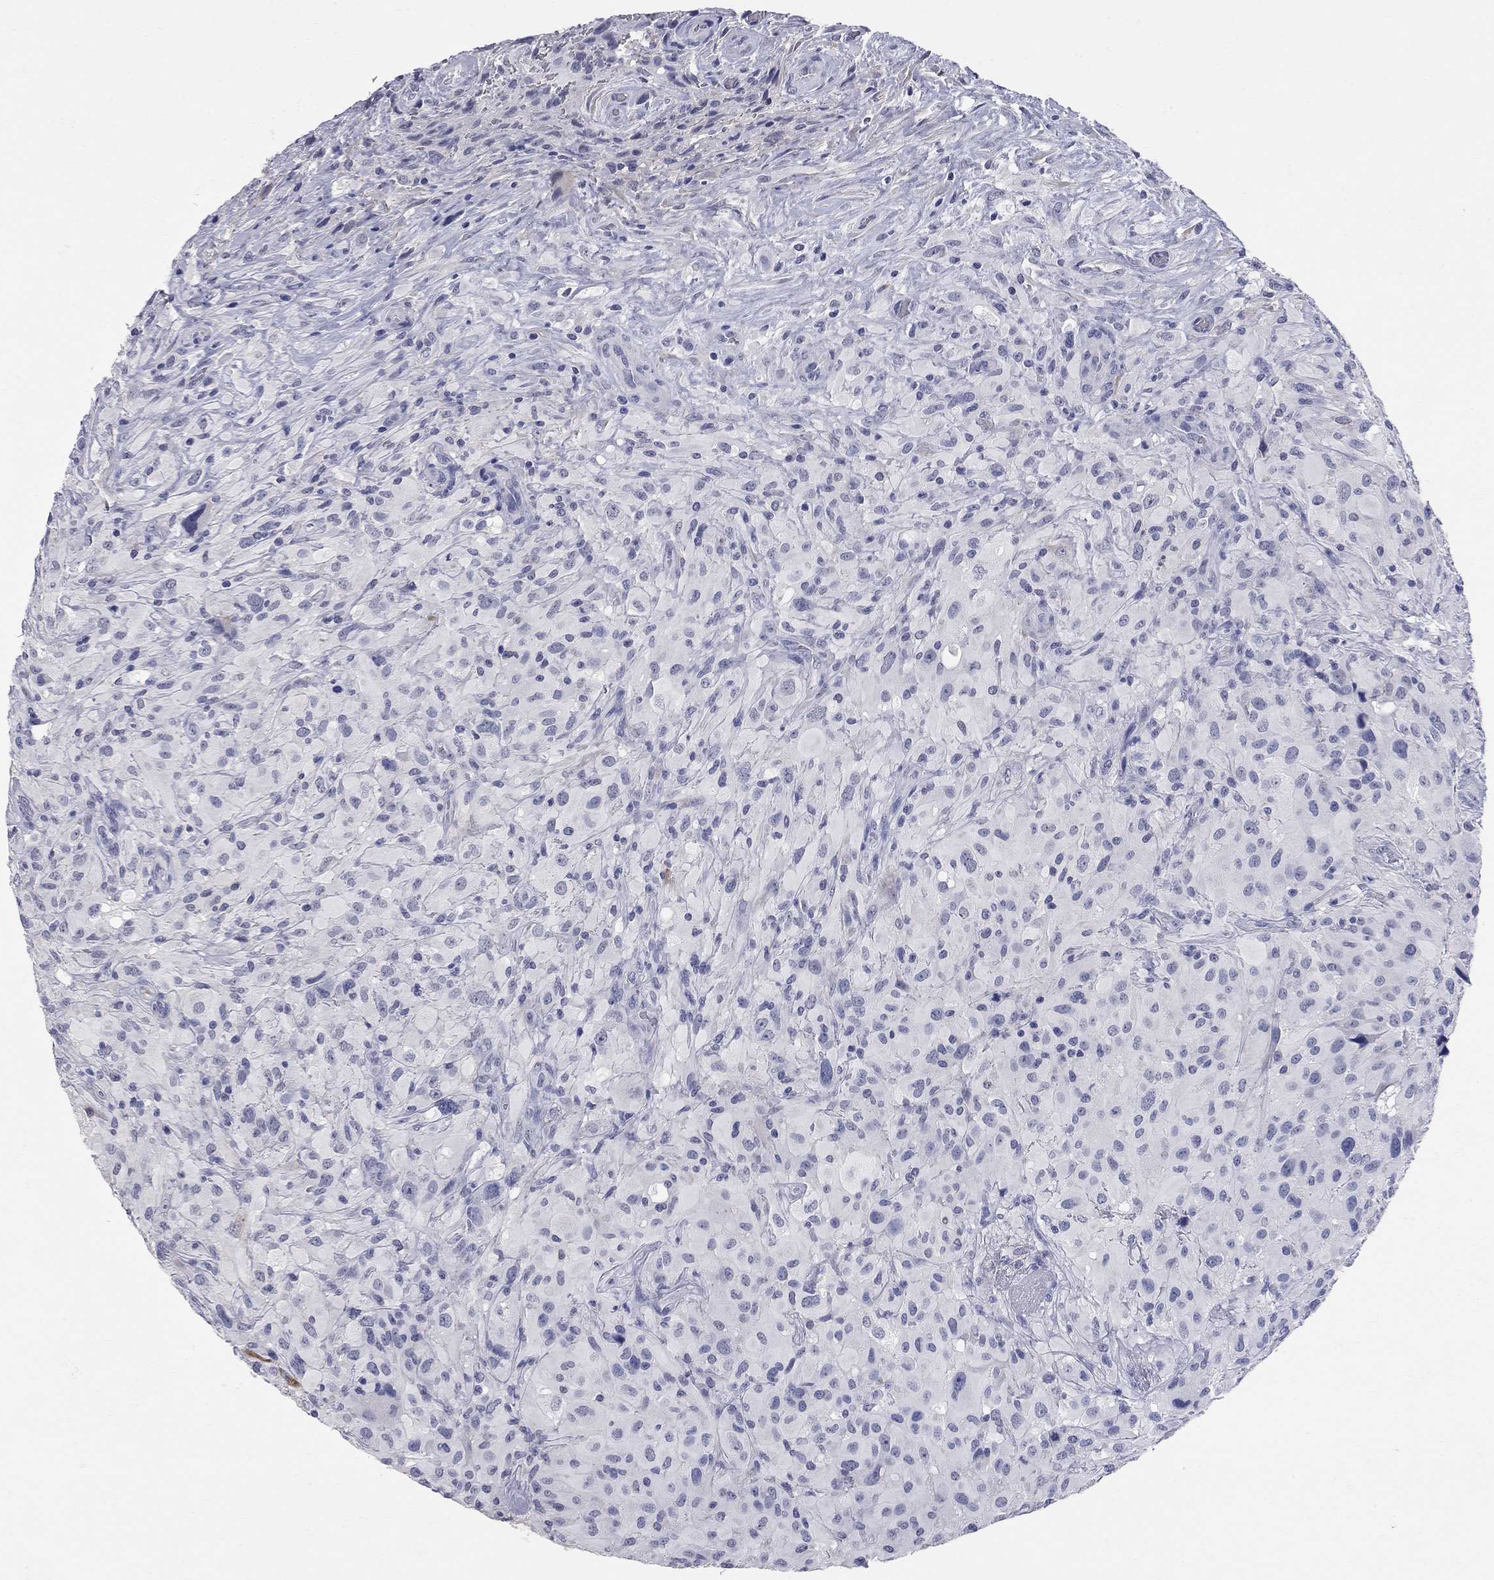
{"staining": {"intensity": "negative", "quantity": "none", "location": "none"}, "tissue": "glioma", "cell_type": "Tumor cells", "image_type": "cancer", "snomed": [{"axis": "morphology", "description": "Glioma, malignant, High grade"}, {"axis": "topography", "description": "Cerebral cortex"}], "caption": "Immunohistochemistry (IHC) photomicrograph of neoplastic tissue: malignant glioma (high-grade) stained with DAB (3,3'-diaminobenzidine) demonstrates no significant protein expression in tumor cells. (DAB immunohistochemistry (IHC) with hematoxylin counter stain).", "gene": "FAM221B", "patient": {"sex": "male", "age": 35}}